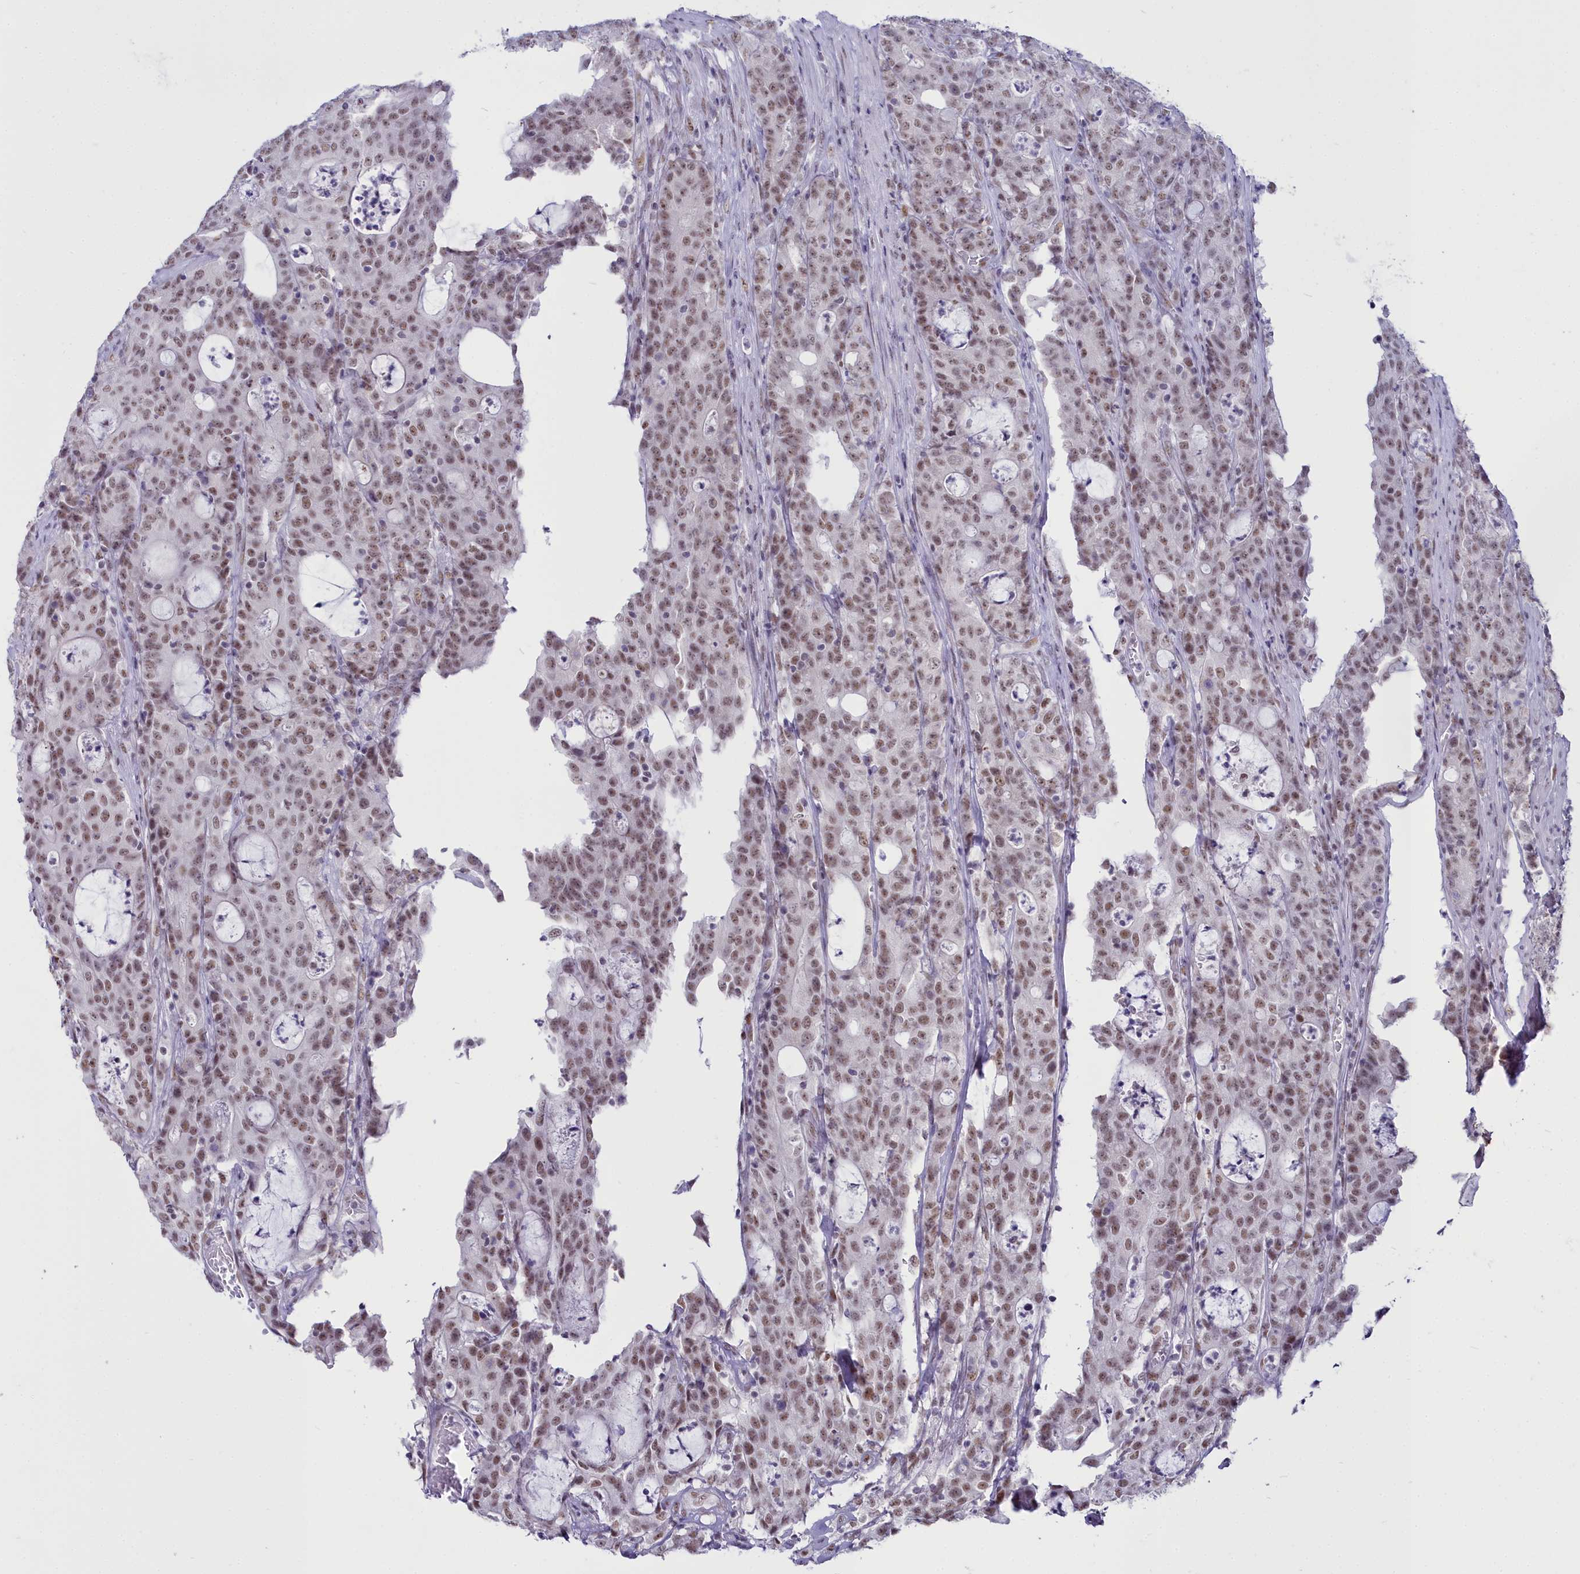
{"staining": {"intensity": "moderate", "quantity": ">75%", "location": "nuclear"}, "tissue": "colorectal cancer", "cell_type": "Tumor cells", "image_type": "cancer", "snomed": [{"axis": "morphology", "description": "Adenocarcinoma, NOS"}, {"axis": "topography", "description": "Colon"}], "caption": "Colorectal cancer (adenocarcinoma) was stained to show a protein in brown. There is medium levels of moderate nuclear positivity in about >75% of tumor cells.", "gene": "RBM12", "patient": {"sex": "male", "age": 83}}